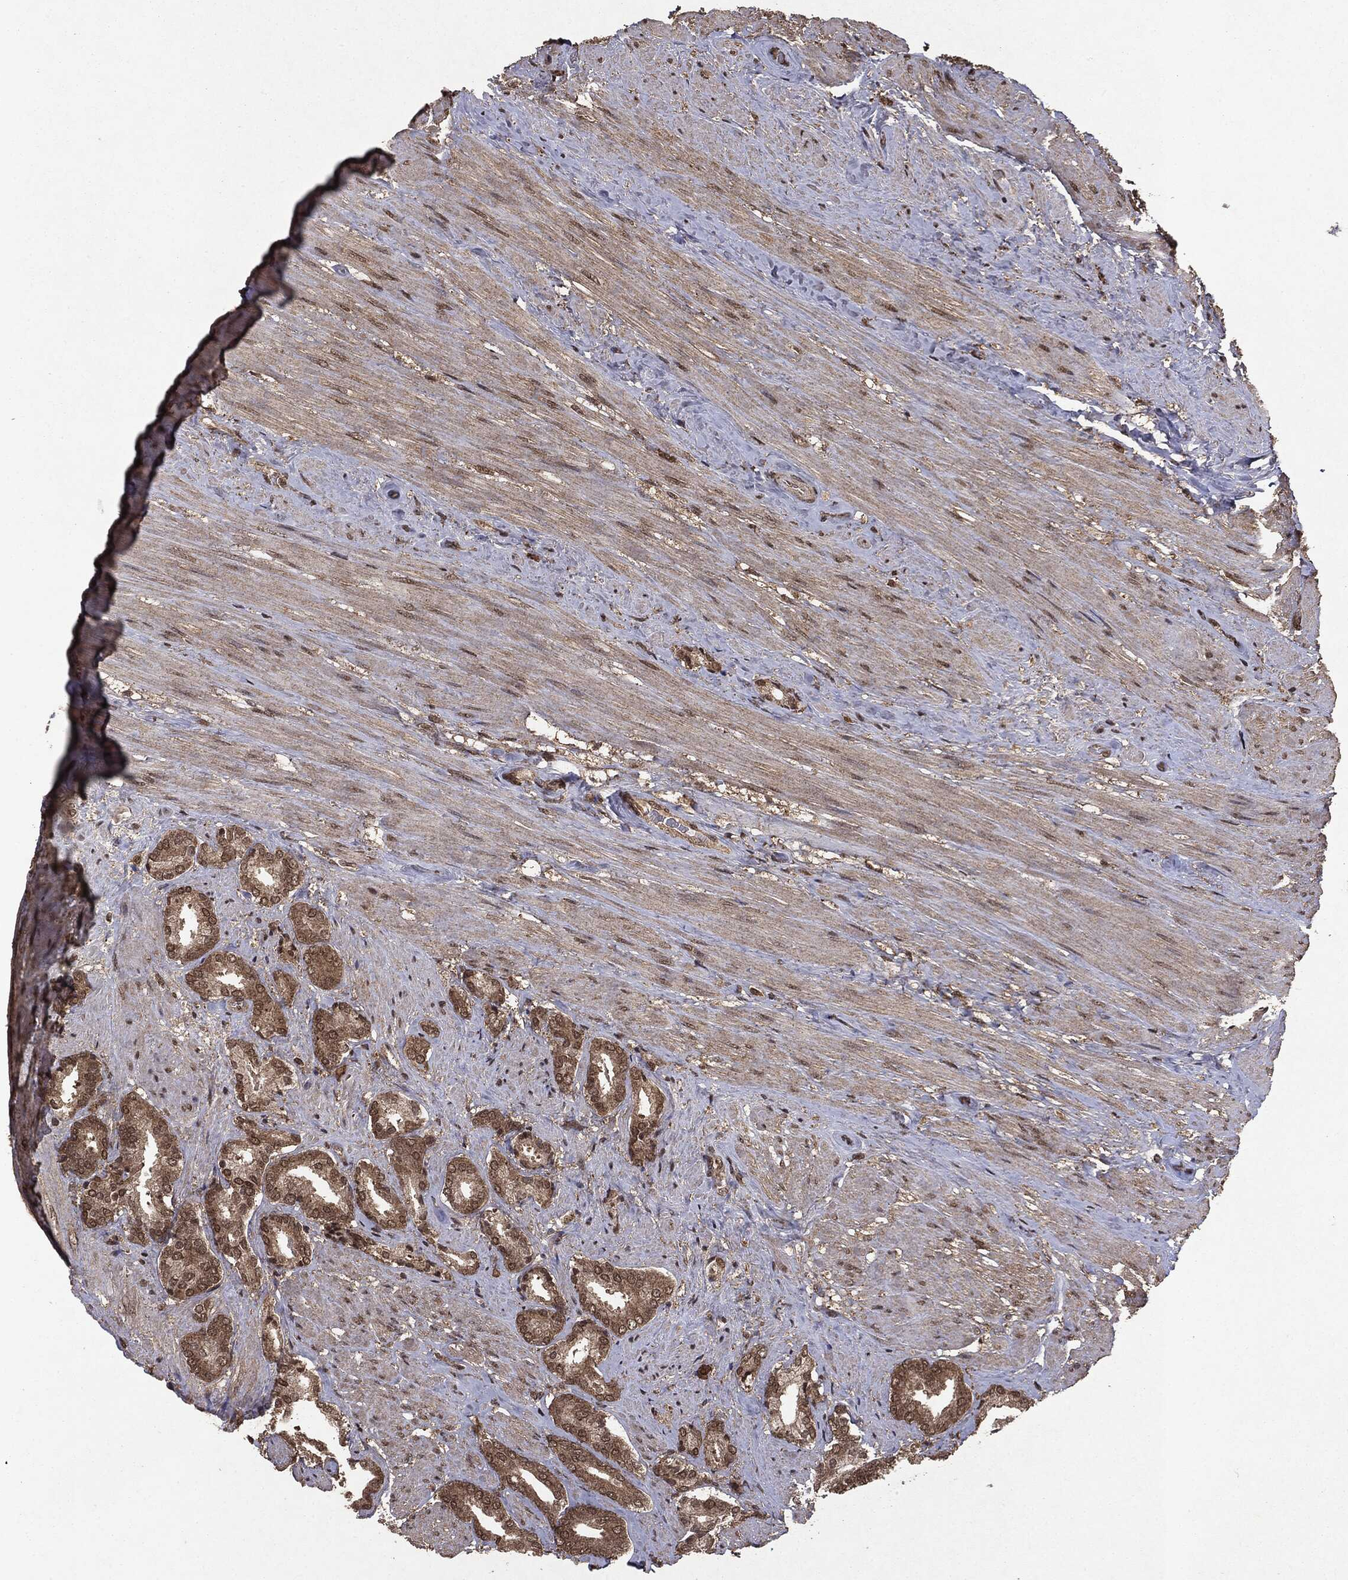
{"staining": {"intensity": "weak", "quantity": ">75%", "location": "cytoplasmic/membranous,nuclear"}, "tissue": "prostate cancer", "cell_type": "Tumor cells", "image_type": "cancer", "snomed": [{"axis": "morphology", "description": "Adenocarcinoma, High grade"}, {"axis": "topography", "description": "Prostate"}], "caption": "Prostate cancer (adenocarcinoma (high-grade)) stained with a protein marker demonstrates weak staining in tumor cells.", "gene": "PEBP1", "patient": {"sex": "male", "age": 56}}